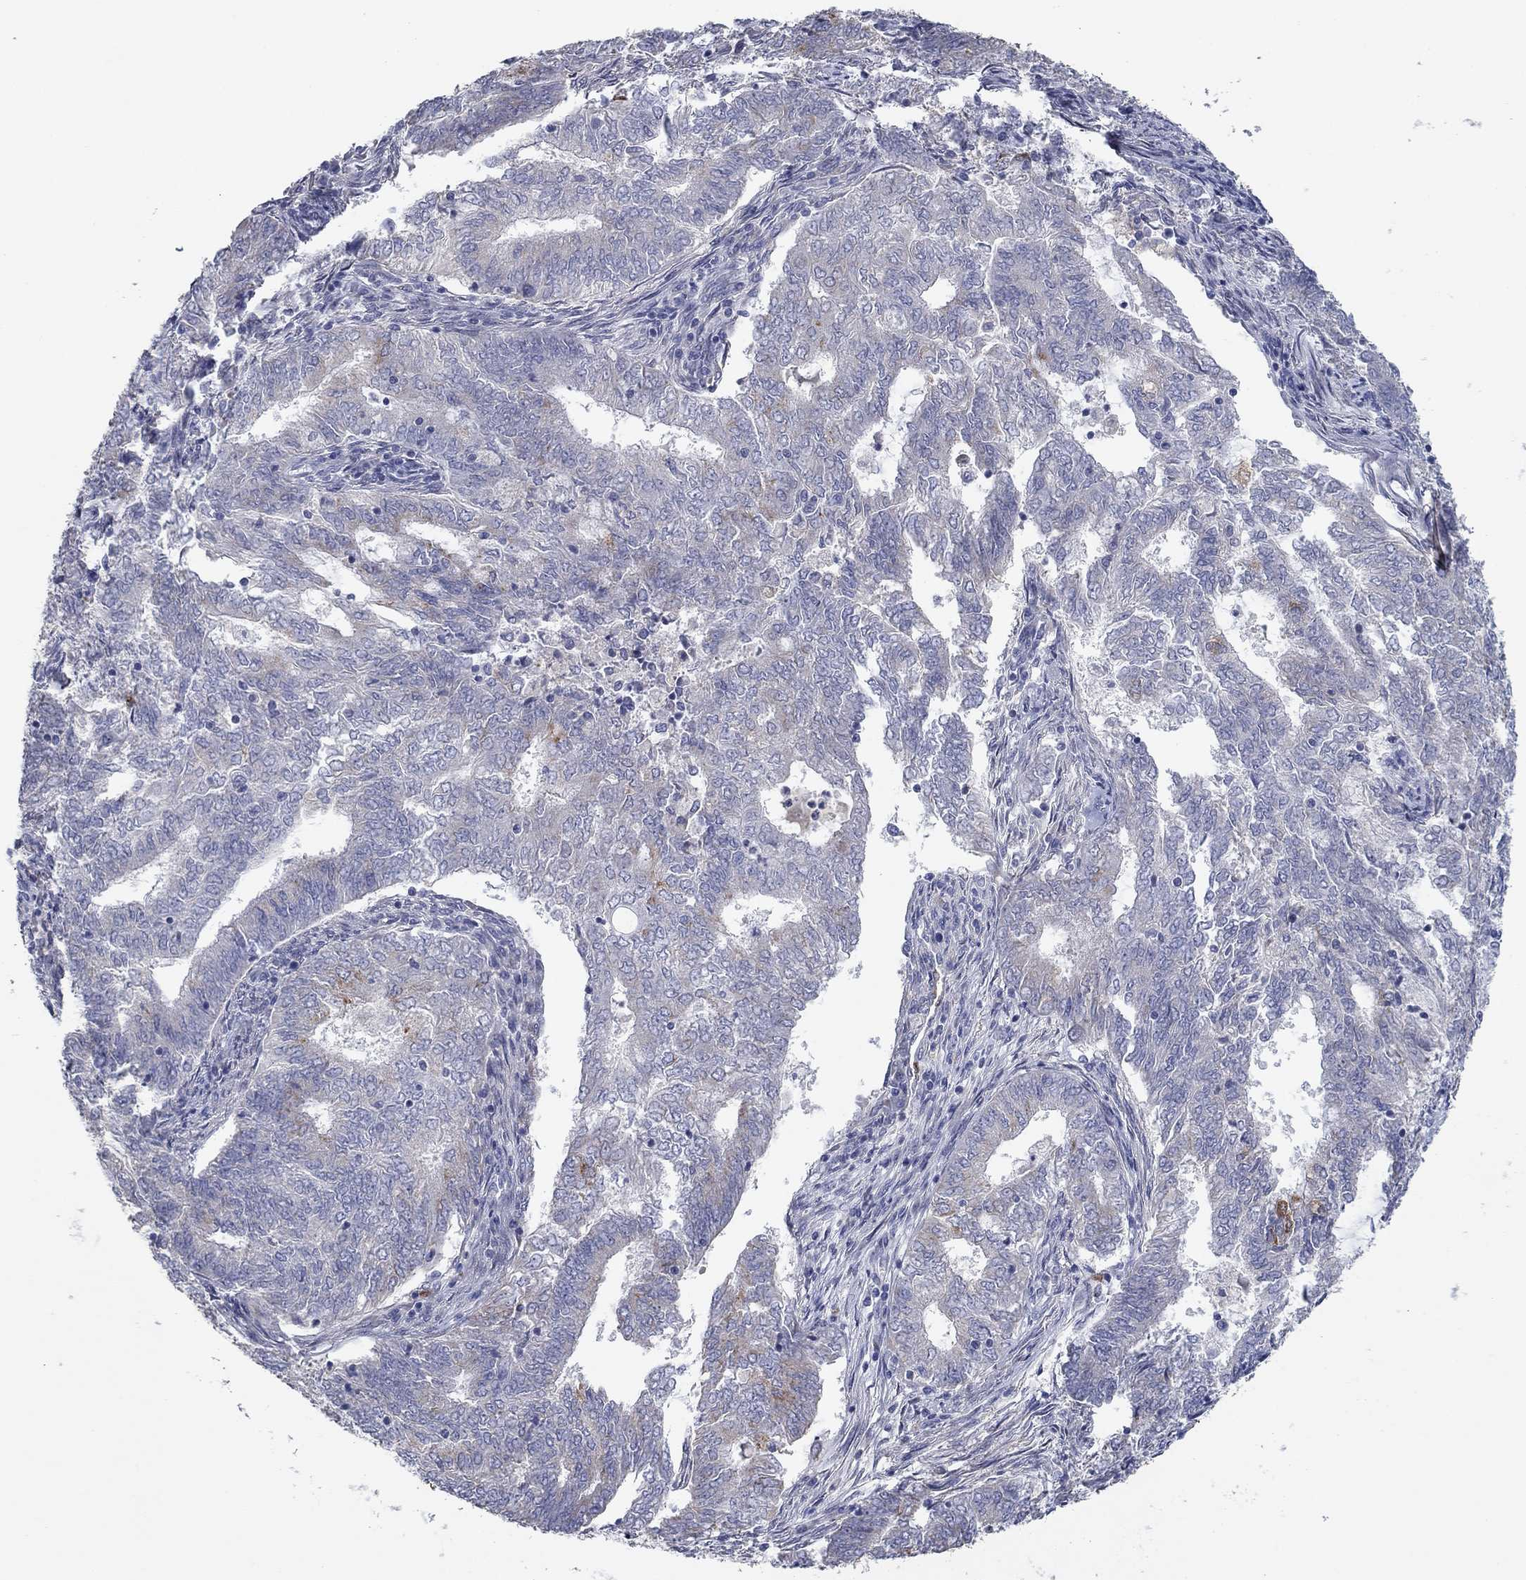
{"staining": {"intensity": "negative", "quantity": "none", "location": "none"}, "tissue": "endometrial cancer", "cell_type": "Tumor cells", "image_type": "cancer", "snomed": [{"axis": "morphology", "description": "Adenocarcinoma, NOS"}, {"axis": "topography", "description": "Endometrium"}], "caption": "This is an immunohistochemistry histopathology image of endometrial adenocarcinoma. There is no staining in tumor cells.", "gene": "PTGDS", "patient": {"sex": "female", "age": 62}}